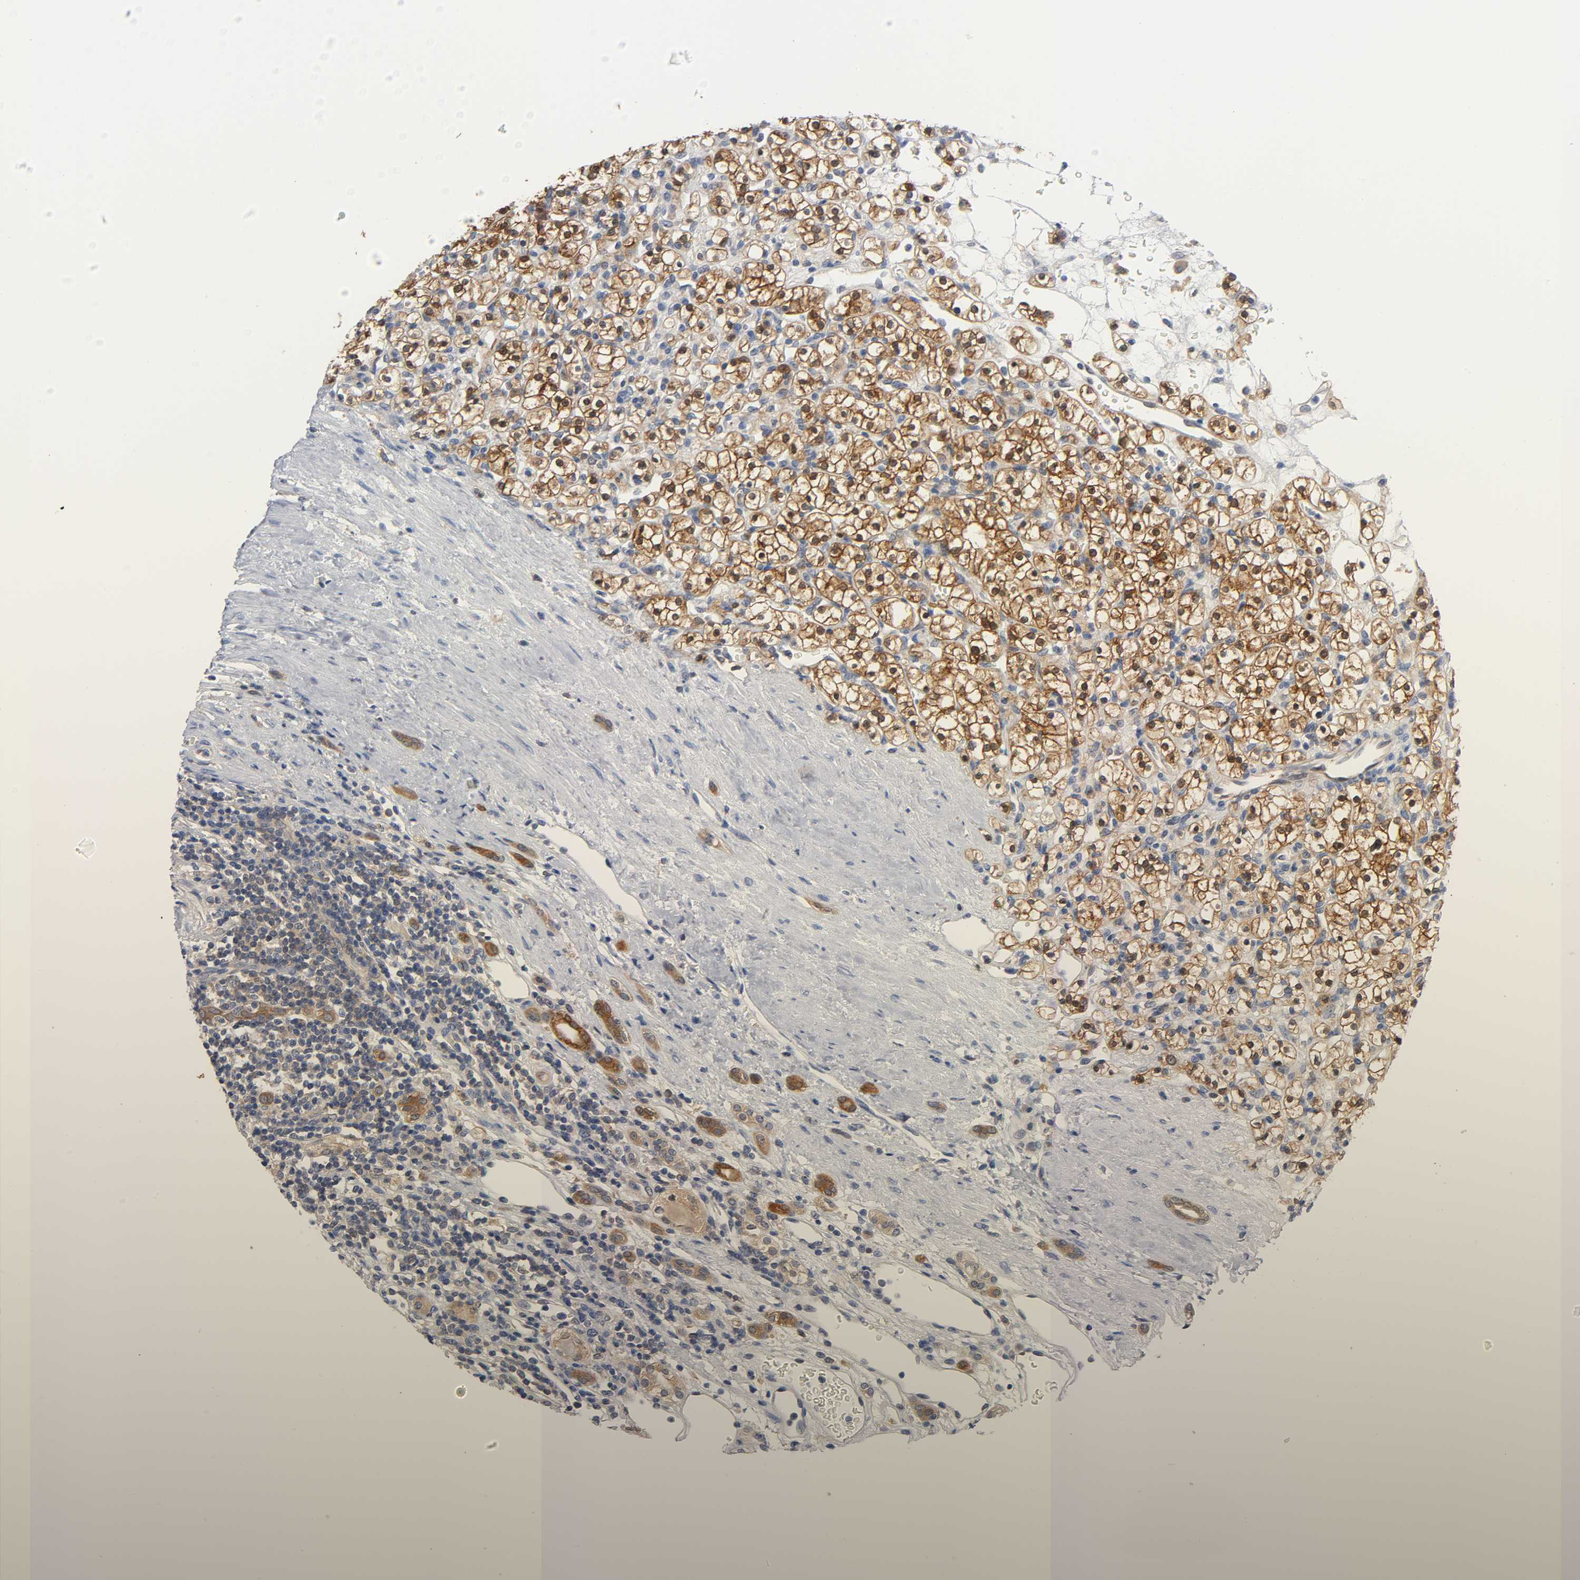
{"staining": {"intensity": "strong", "quantity": ">75%", "location": "cytoplasmic/membranous,nuclear"}, "tissue": "renal cancer", "cell_type": "Tumor cells", "image_type": "cancer", "snomed": [{"axis": "morphology", "description": "Normal tissue, NOS"}, {"axis": "morphology", "description": "Adenocarcinoma, NOS"}, {"axis": "topography", "description": "Kidney"}], "caption": "Renal cancer (adenocarcinoma) stained for a protein (brown) displays strong cytoplasmic/membranous and nuclear positive staining in approximately >75% of tumor cells.", "gene": "FYN", "patient": {"sex": "female", "age": 55}}